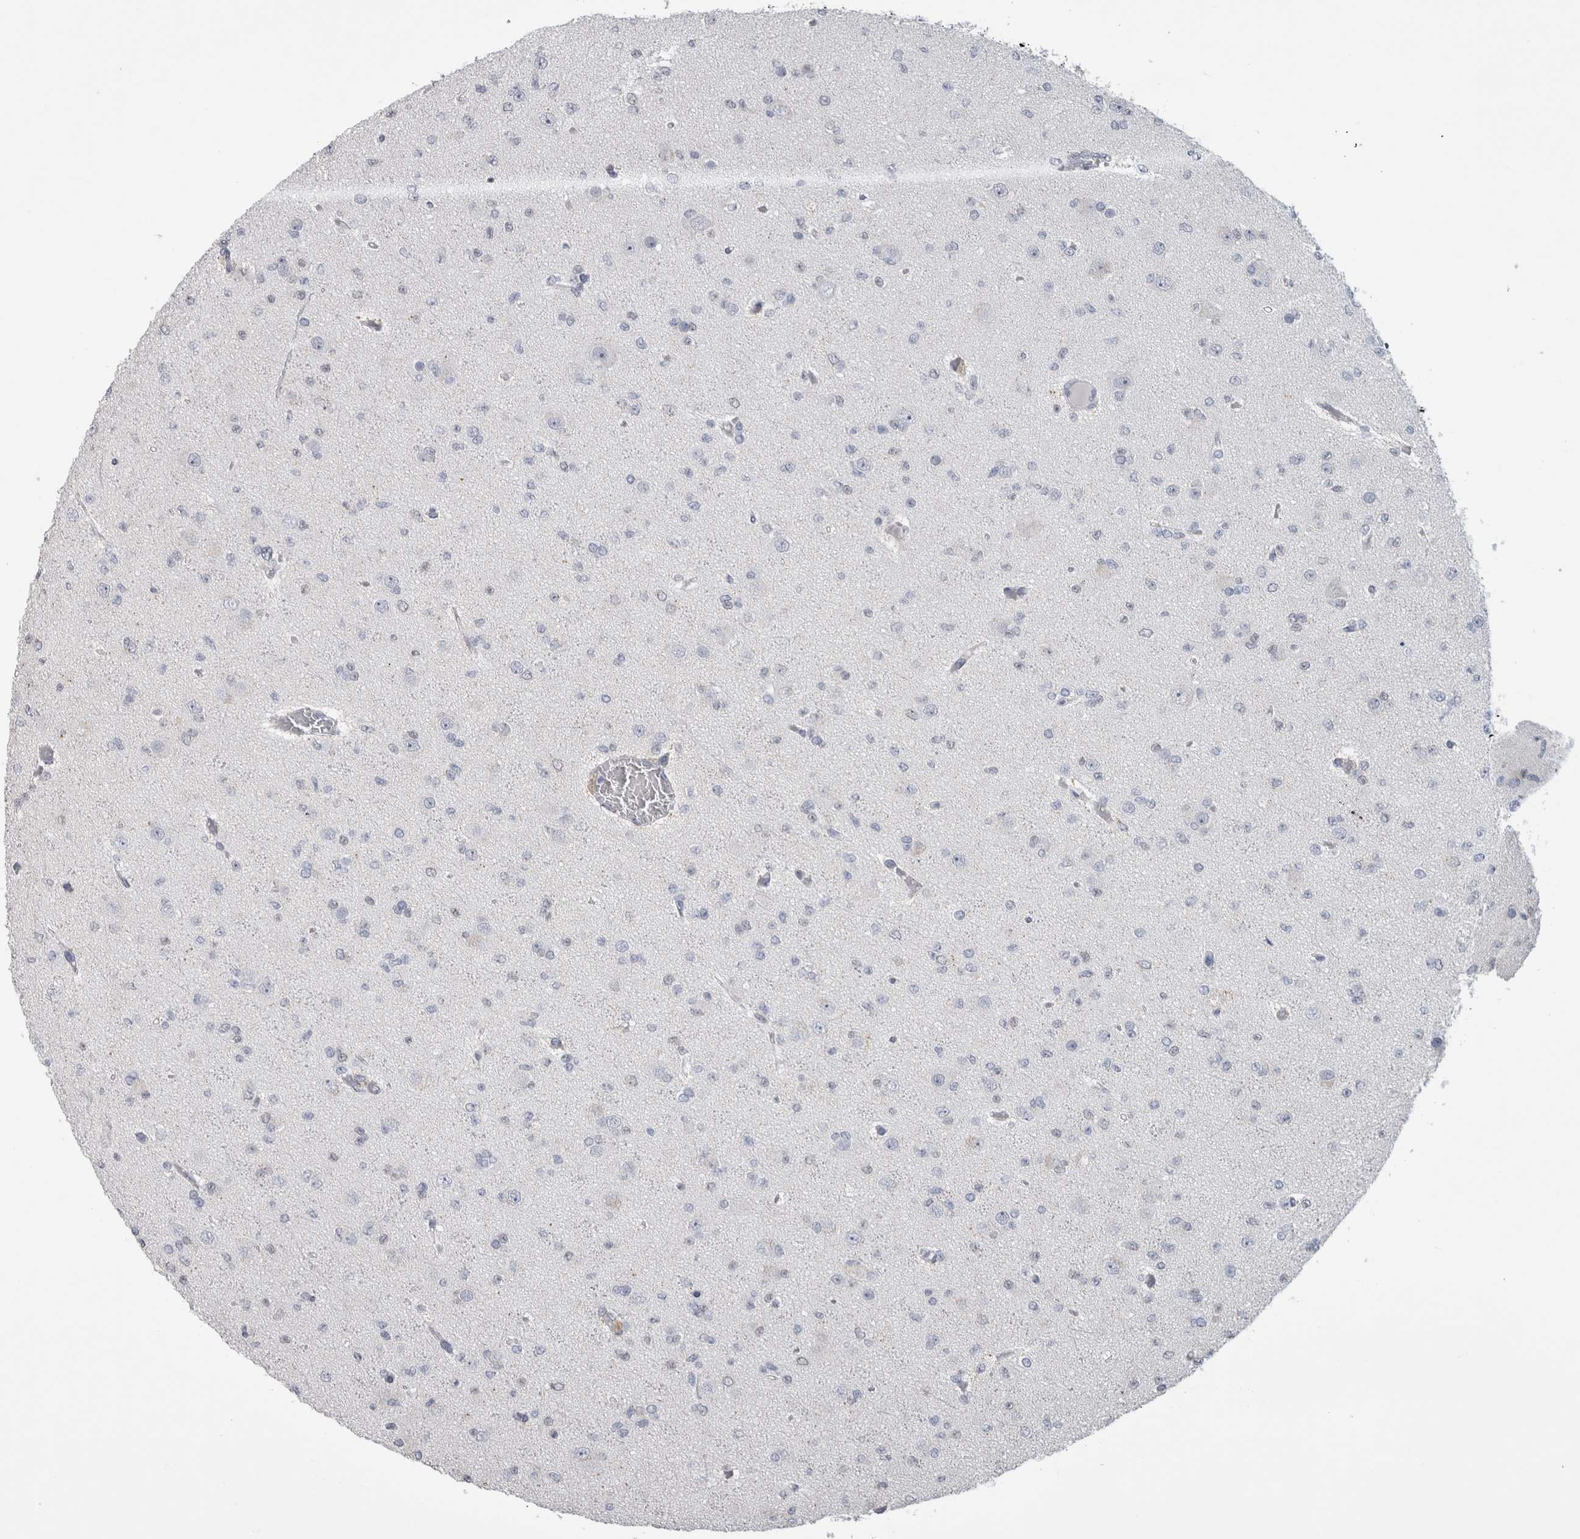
{"staining": {"intensity": "negative", "quantity": "none", "location": "none"}, "tissue": "glioma", "cell_type": "Tumor cells", "image_type": "cancer", "snomed": [{"axis": "morphology", "description": "Glioma, malignant, Low grade"}, {"axis": "topography", "description": "Brain"}], "caption": "There is no significant staining in tumor cells of malignant glioma (low-grade).", "gene": "IL33", "patient": {"sex": "female", "age": 22}}